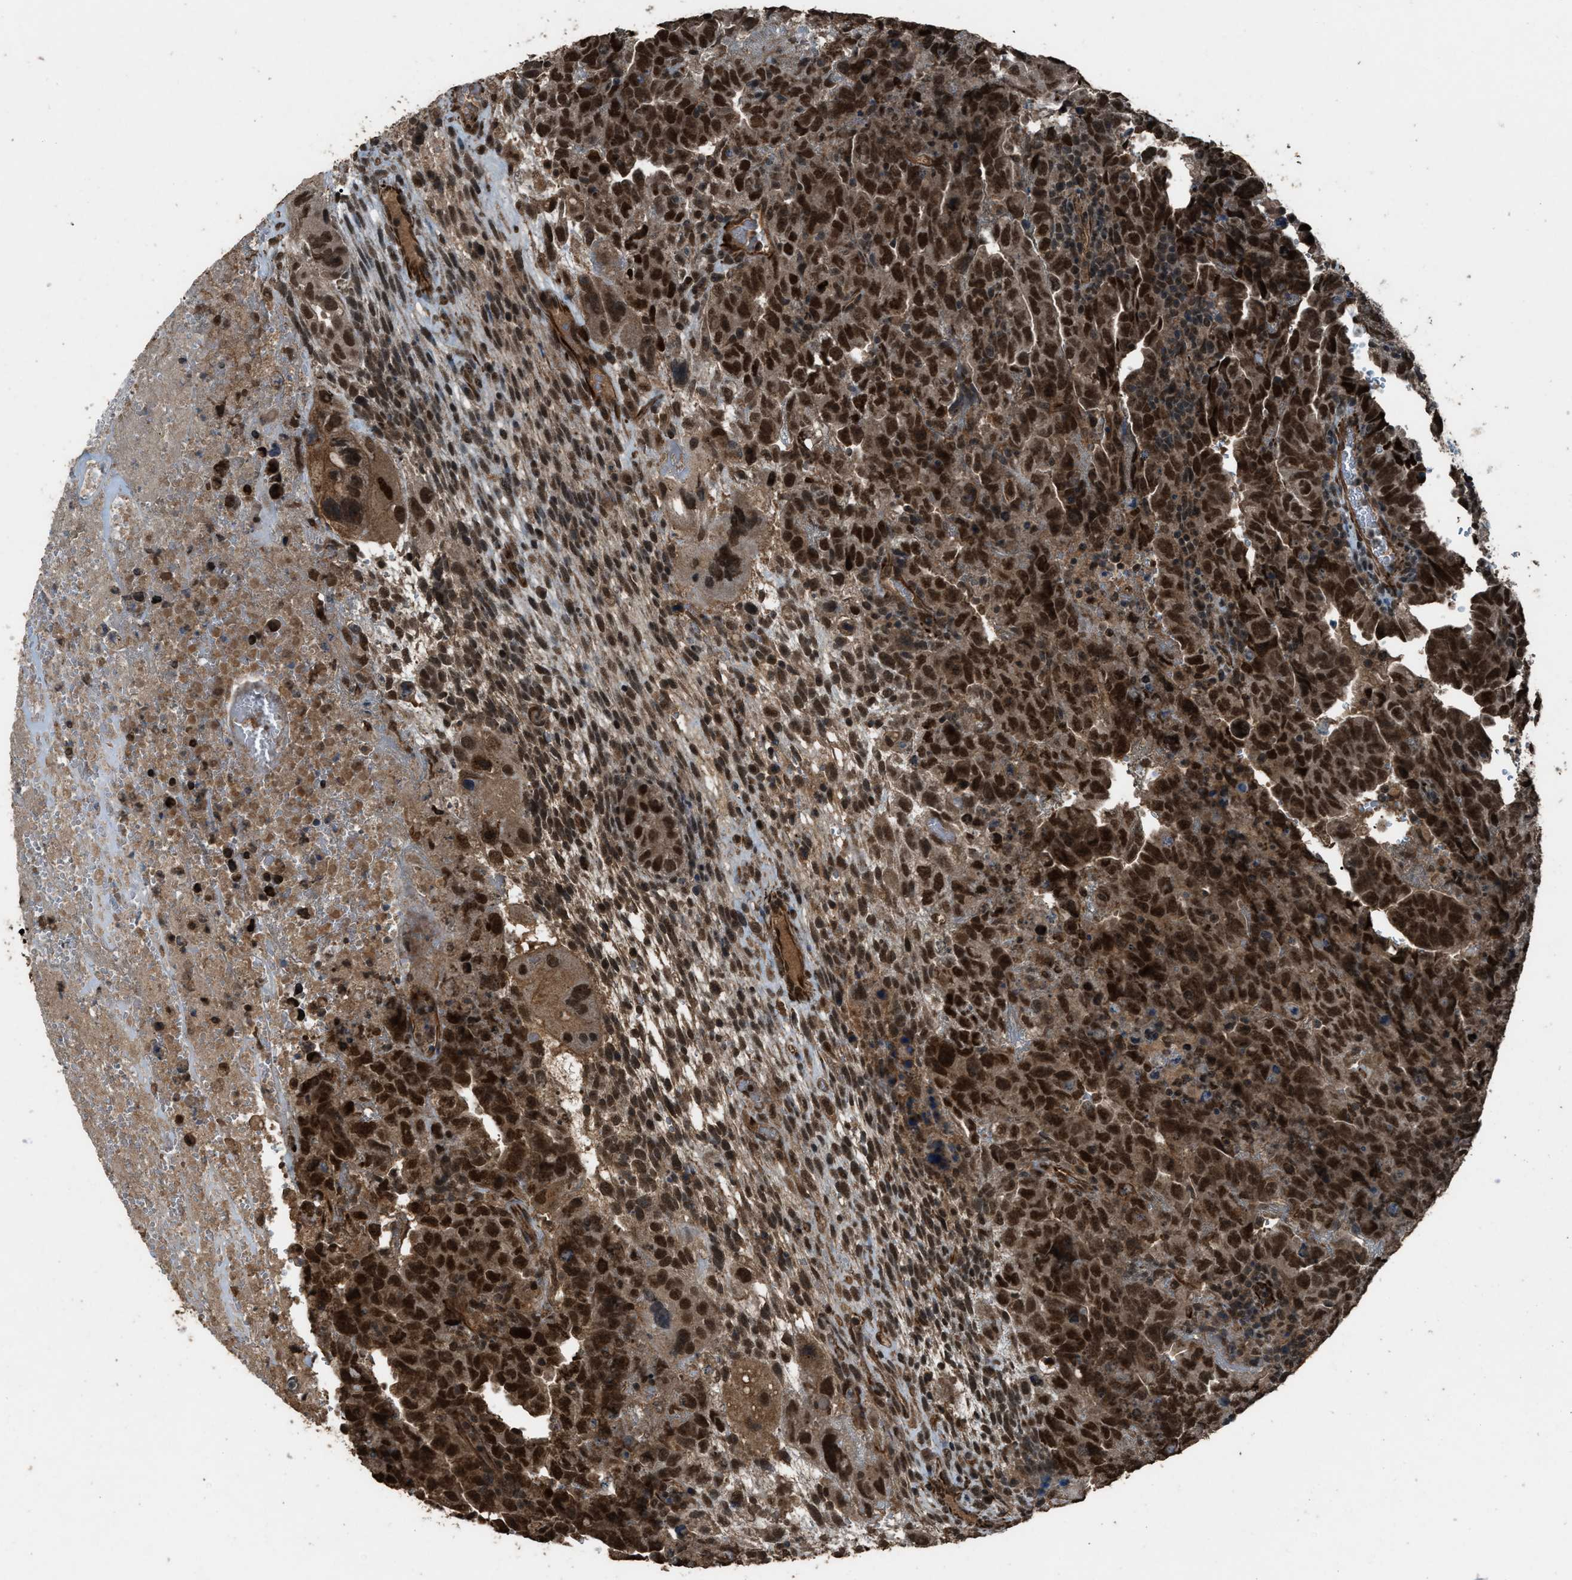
{"staining": {"intensity": "strong", "quantity": ">75%", "location": "cytoplasmic/membranous,nuclear"}, "tissue": "testis cancer", "cell_type": "Tumor cells", "image_type": "cancer", "snomed": [{"axis": "morphology", "description": "Carcinoma, Embryonal, NOS"}, {"axis": "topography", "description": "Testis"}], "caption": "Strong cytoplasmic/membranous and nuclear staining is present in approximately >75% of tumor cells in embryonal carcinoma (testis). The staining was performed using DAB (3,3'-diaminobenzidine) to visualize the protein expression in brown, while the nuclei were stained in blue with hematoxylin (Magnification: 20x).", "gene": "SERTAD2", "patient": {"sex": "male", "age": 28}}